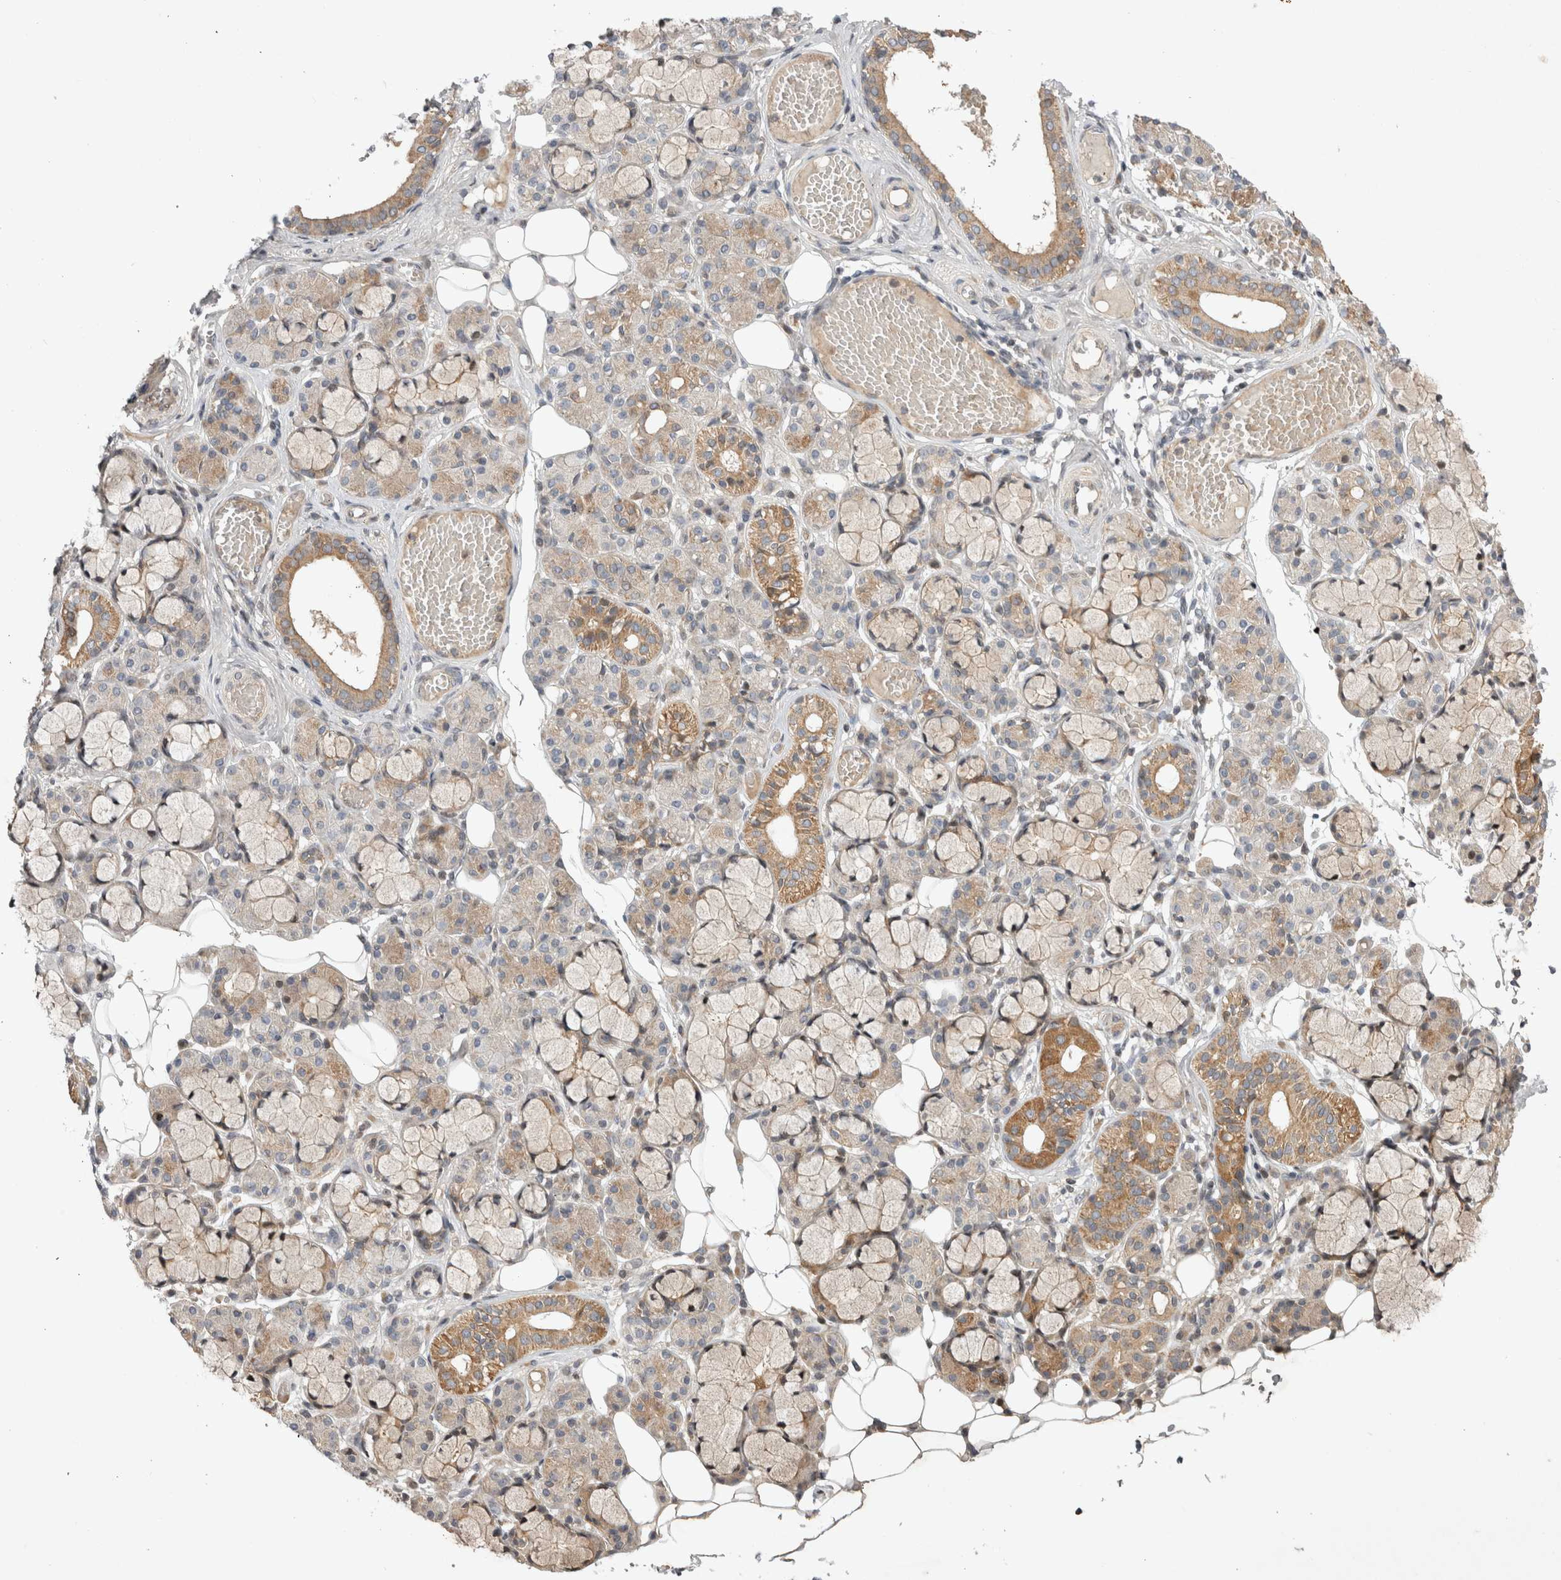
{"staining": {"intensity": "moderate", "quantity": "25%-75%", "location": "cytoplasmic/membranous"}, "tissue": "salivary gland", "cell_type": "Glandular cells", "image_type": "normal", "snomed": [{"axis": "morphology", "description": "Normal tissue, NOS"}, {"axis": "topography", "description": "Salivary gland"}], "caption": "Brown immunohistochemical staining in normal human salivary gland shows moderate cytoplasmic/membranous staining in approximately 25%-75% of glandular cells.", "gene": "EIF2AK1", "patient": {"sex": "male", "age": 63}}